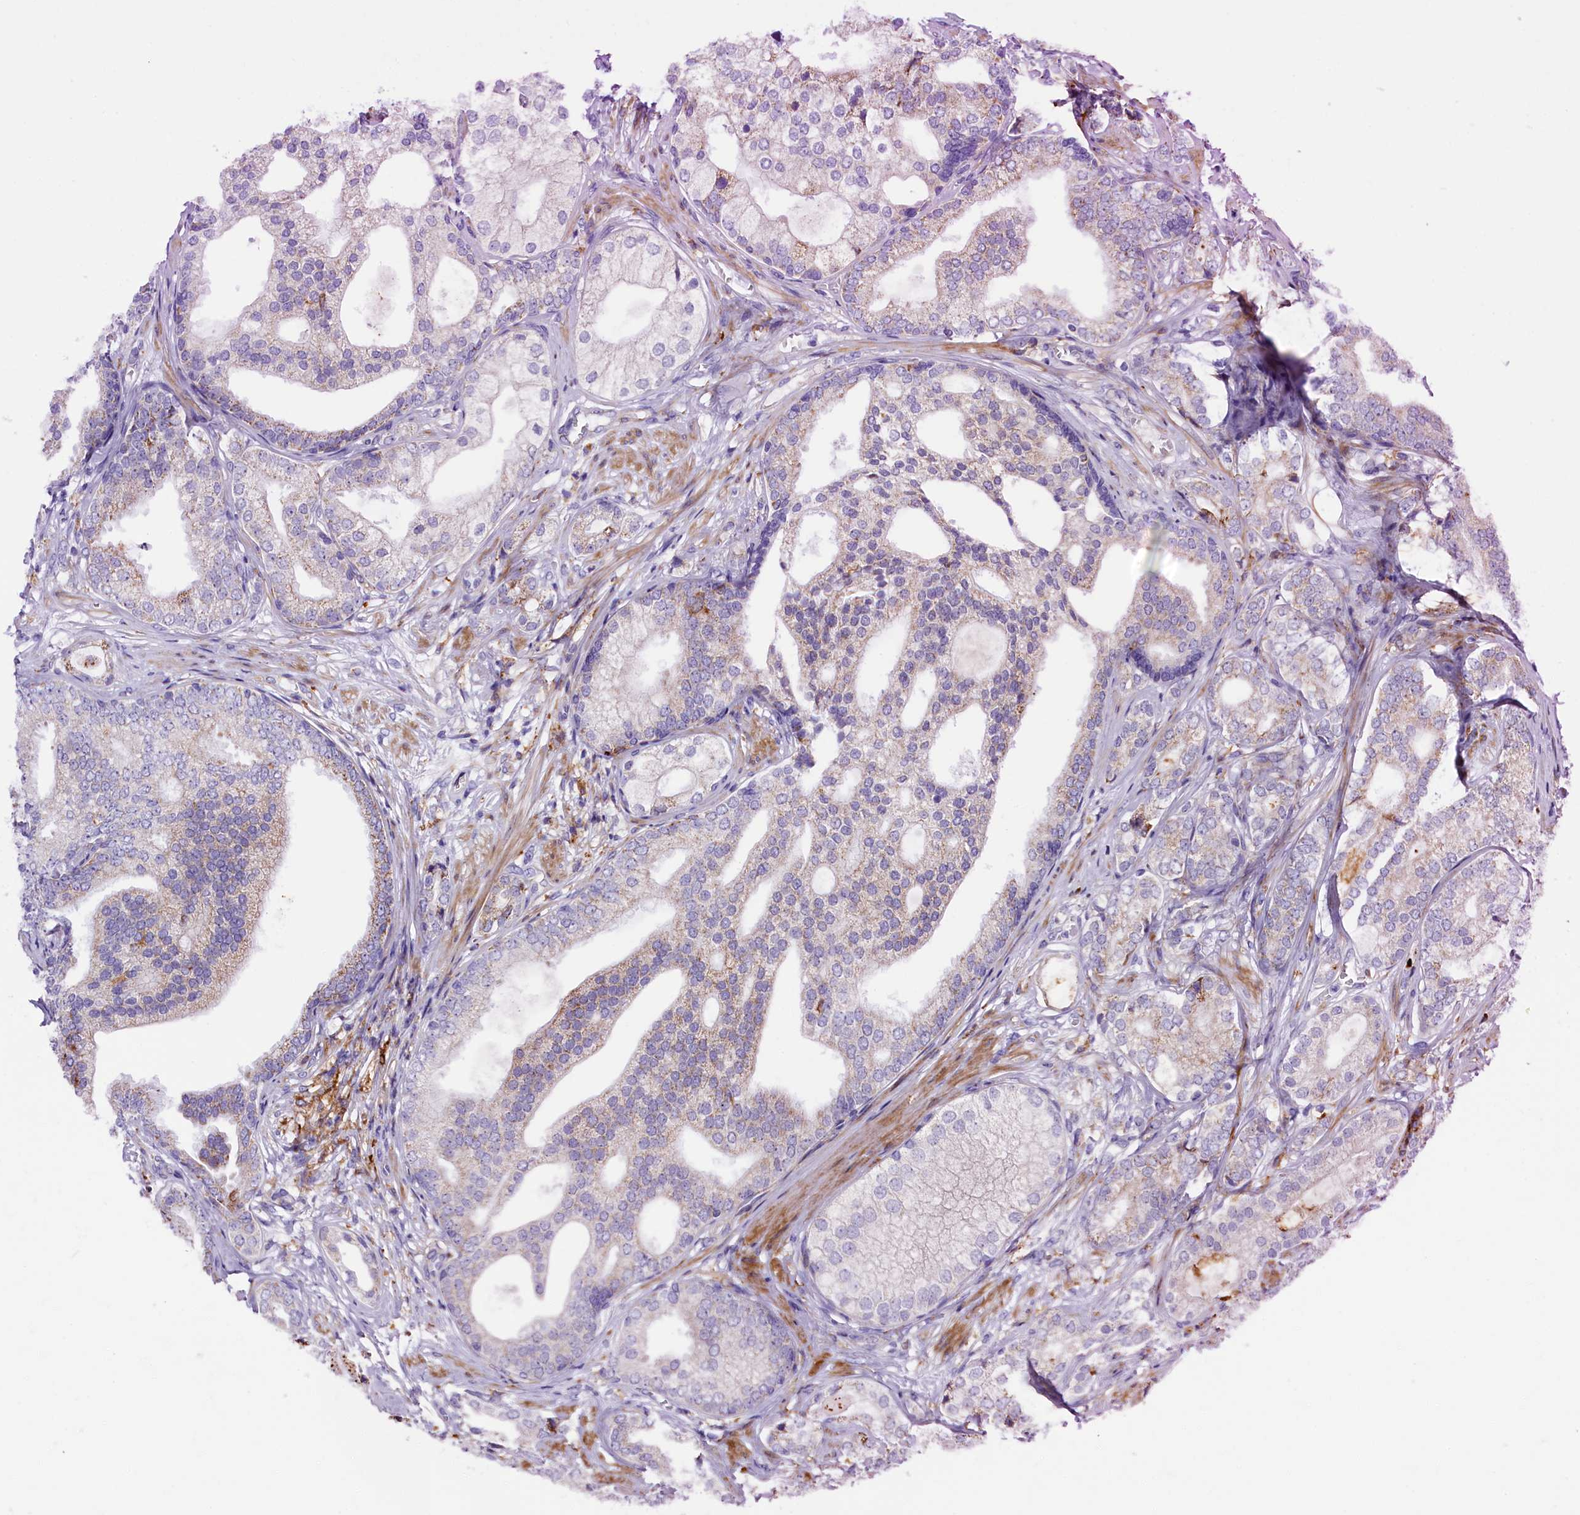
{"staining": {"intensity": "weak", "quantity": ">75%", "location": "cytoplasmic/membranous"}, "tissue": "prostate cancer", "cell_type": "Tumor cells", "image_type": "cancer", "snomed": [{"axis": "morphology", "description": "Adenocarcinoma, High grade"}, {"axis": "topography", "description": "Prostate"}], "caption": "A brown stain labels weak cytoplasmic/membranous expression of a protein in human high-grade adenocarcinoma (prostate) tumor cells. (brown staining indicates protein expression, while blue staining denotes nuclei).", "gene": "IL20RA", "patient": {"sex": "male", "age": 60}}